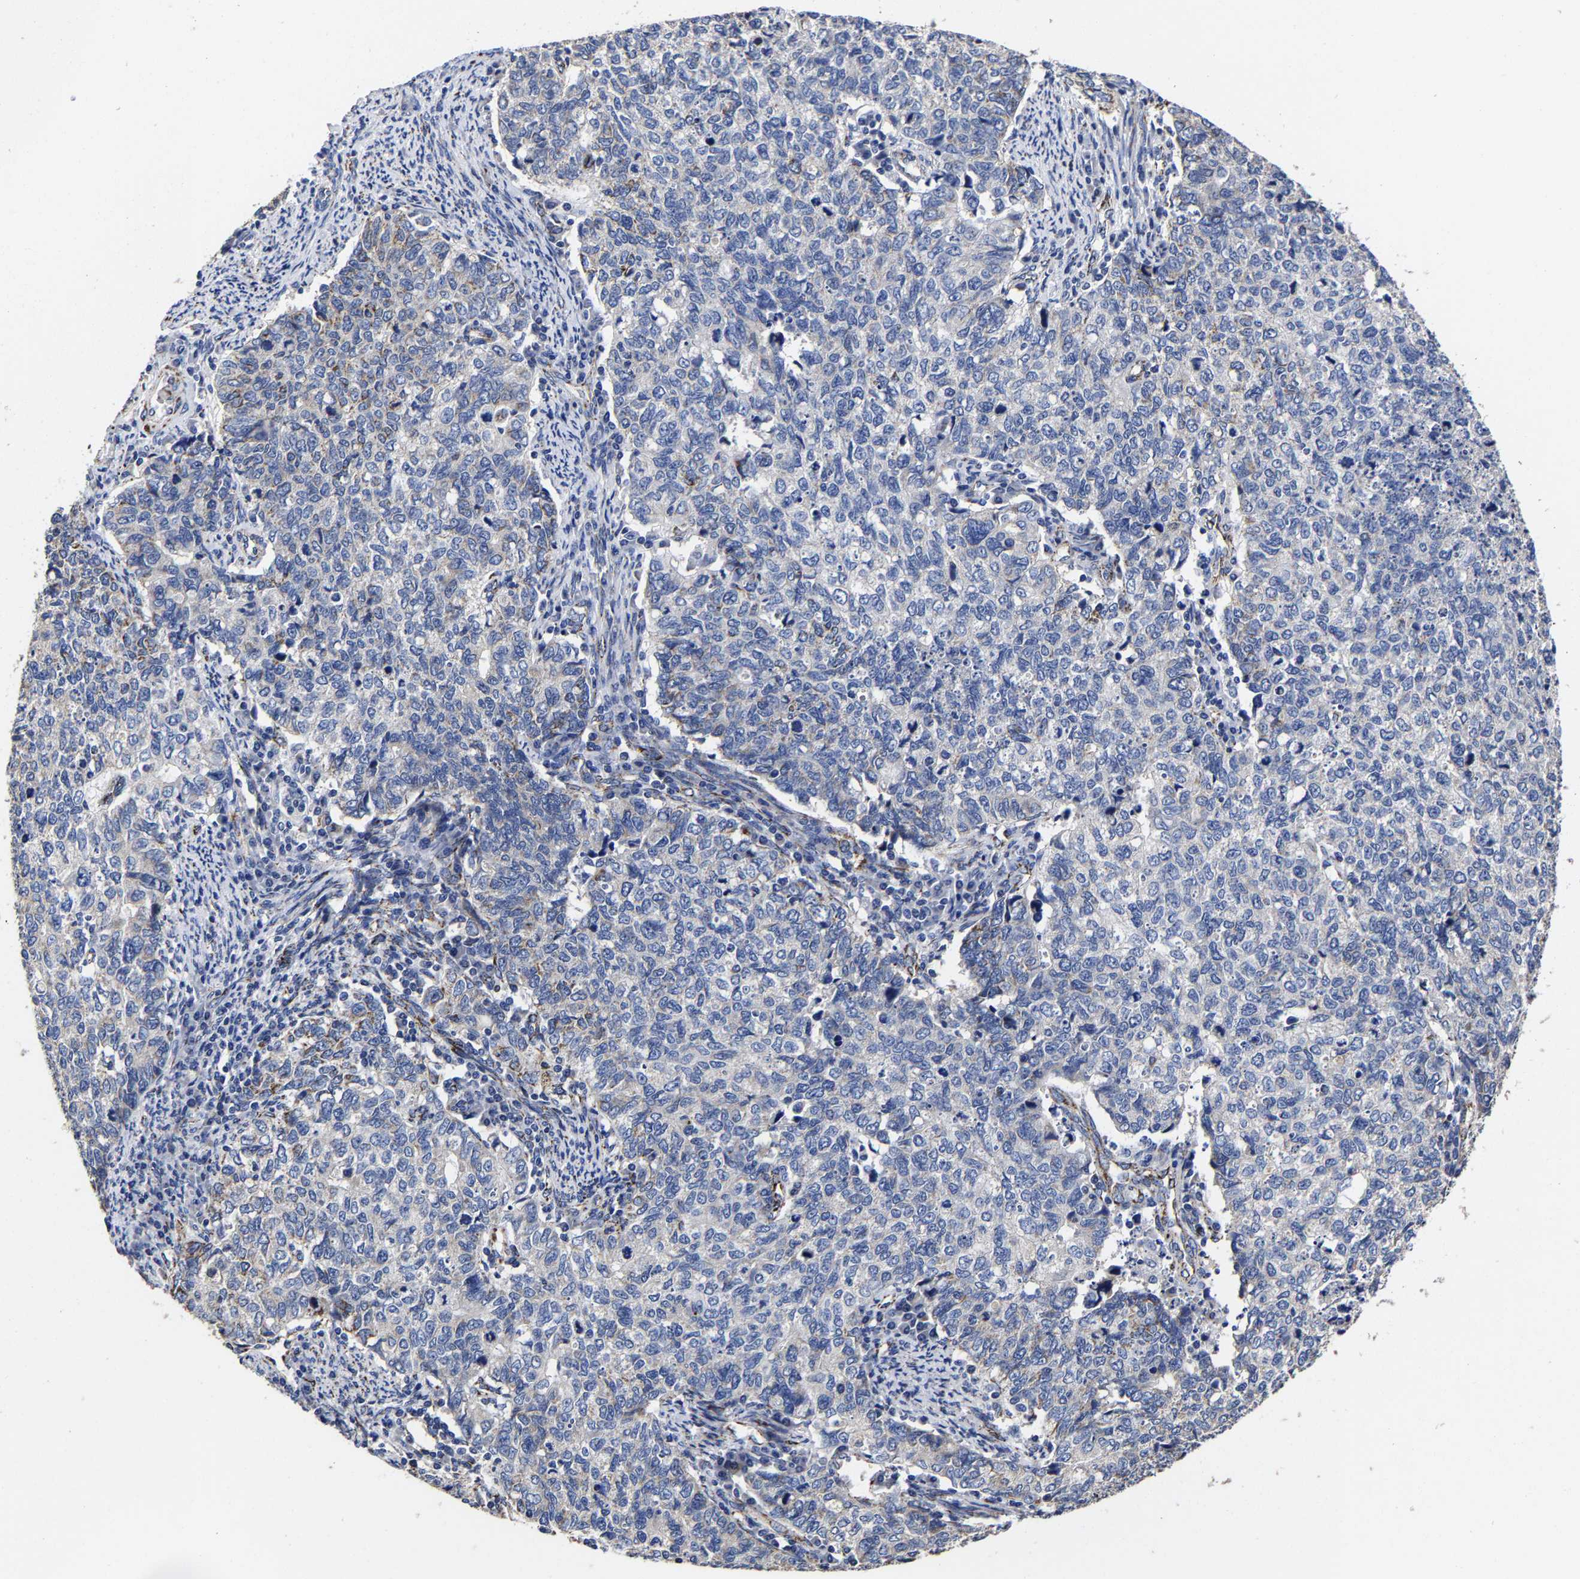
{"staining": {"intensity": "weak", "quantity": "<25%", "location": "cytoplasmic/membranous"}, "tissue": "cervical cancer", "cell_type": "Tumor cells", "image_type": "cancer", "snomed": [{"axis": "morphology", "description": "Squamous cell carcinoma, NOS"}, {"axis": "topography", "description": "Cervix"}], "caption": "A micrograph of human cervical cancer is negative for staining in tumor cells.", "gene": "AASS", "patient": {"sex": "female", "age": 63}}